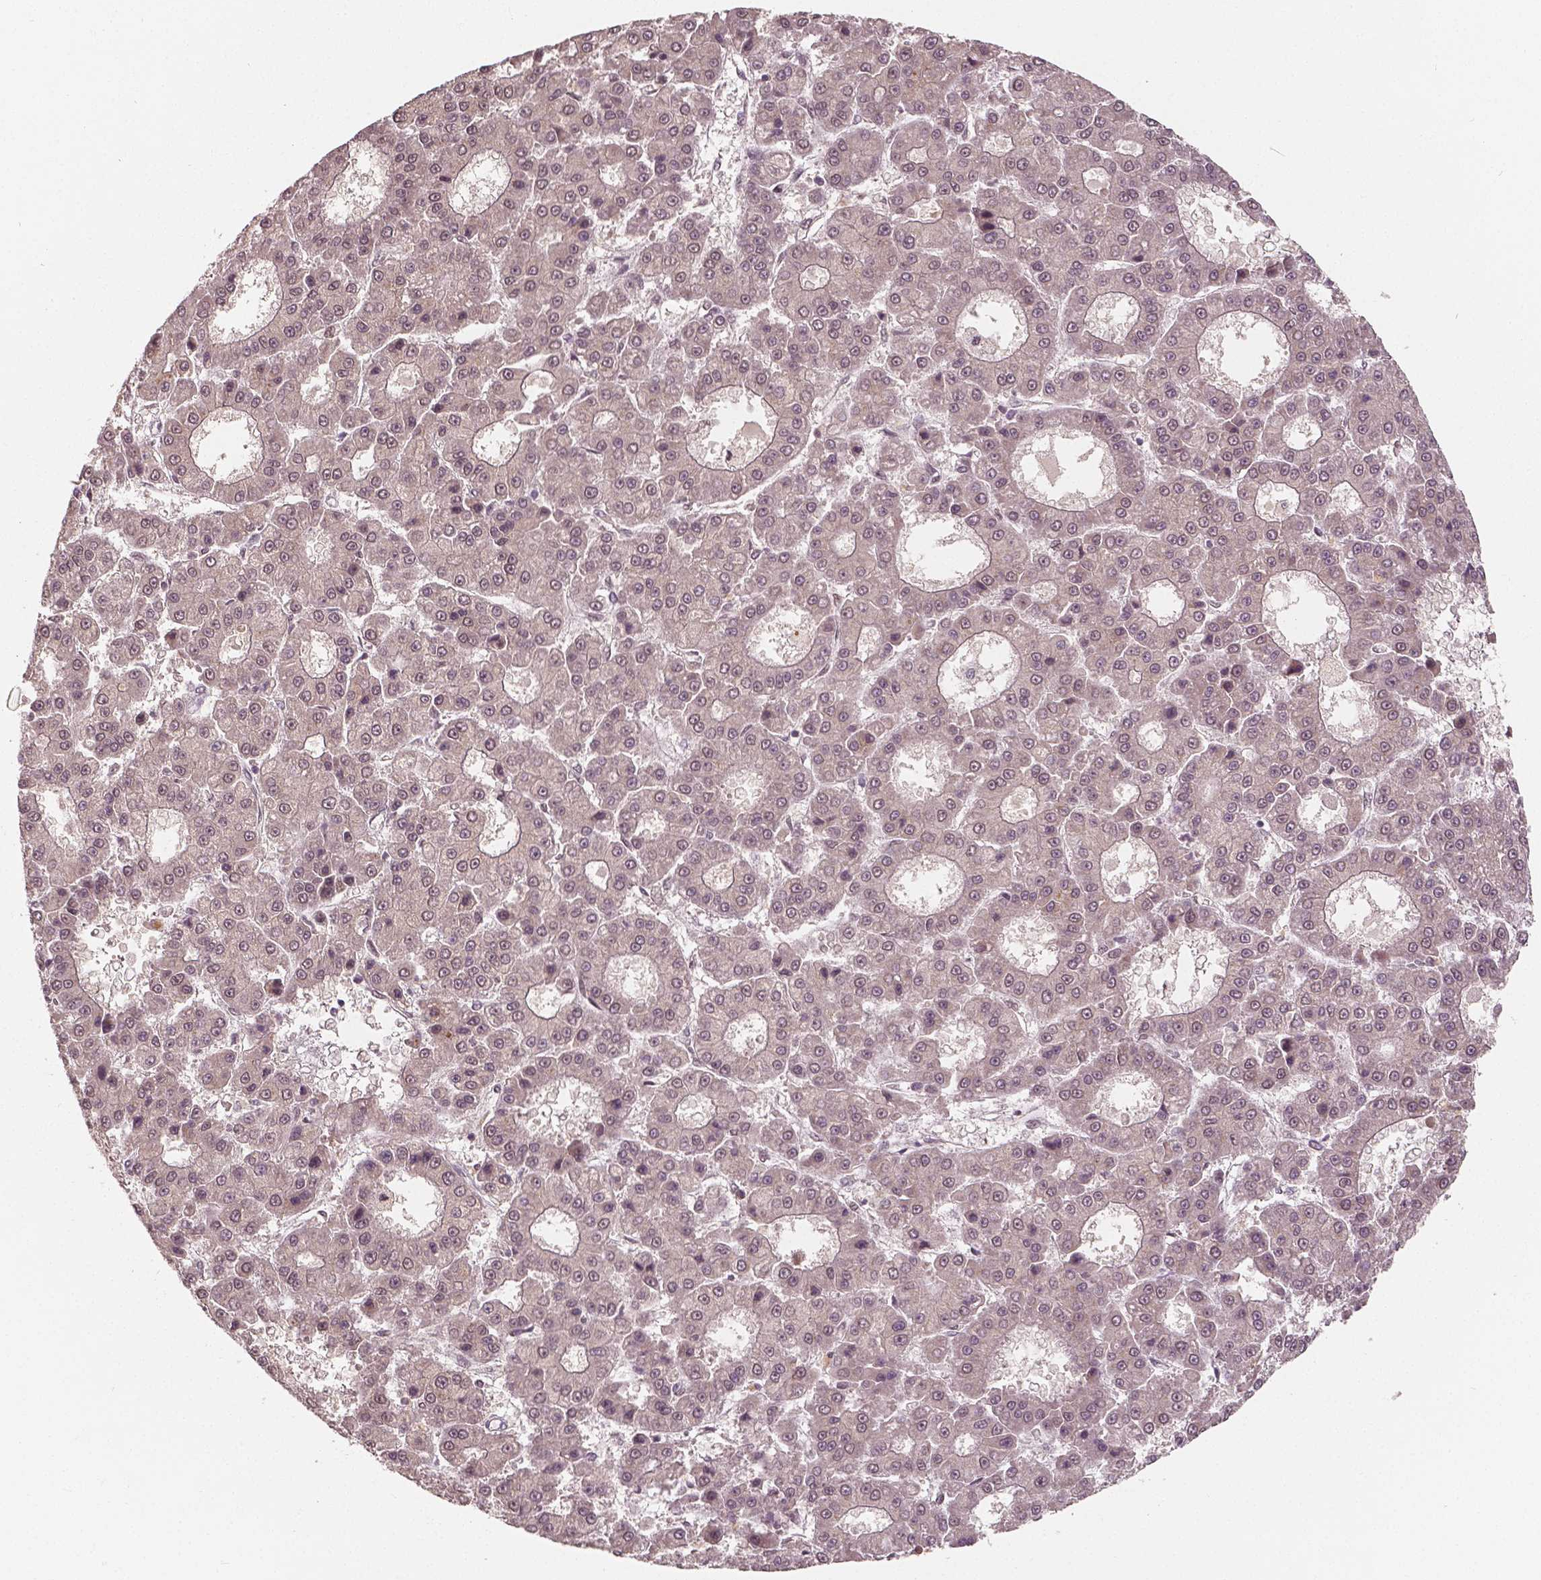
{"staining": {"intensity": "negative", "quantity": "none", "location": "none"}, "tissue": "liver cancer", "cell_type": "Tumor cells", "image_type": "cancer", "snomed": [{"axis": "morphology", "description": "Carcinoma, Hepatocellular, NOS"}, {"axis": "topography", "description": "Liver"}], "caption": "Immunohistochemistry (IHC) of hepatocellular carcinoma (liver) demonstrates no expression in tumor cells. (DAB (3,3'-diaminobenzidine) IHC, high magnification).", "gene": "HMBOX1", "patient": {"sex": "male", "age": 70}}